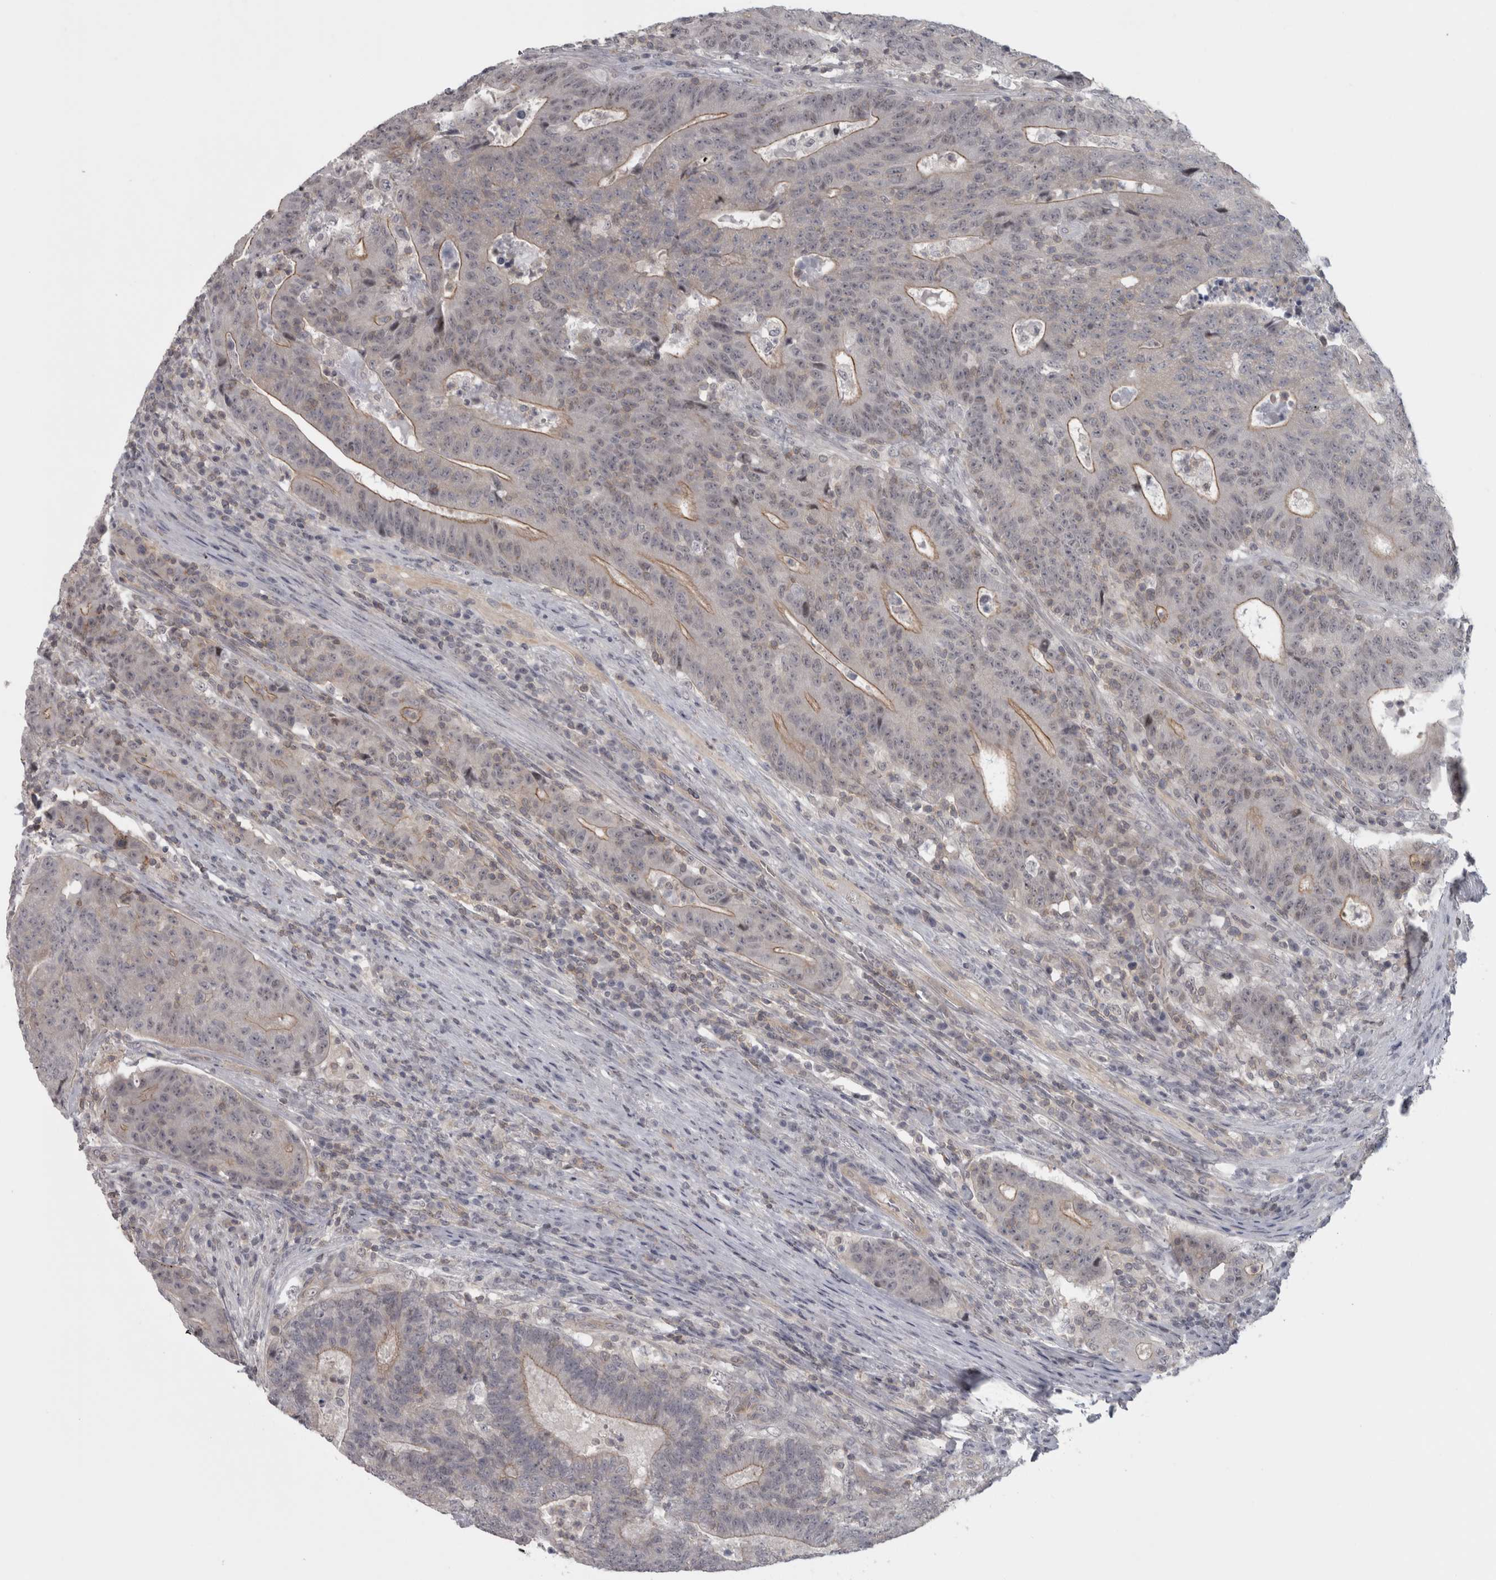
{"staining": {"intensity": "moderate", "quantity": "<25%", "location": "cytoplasmic/membranous"}, "tissue": "colorectal cancer", "cell_type": "Tumor cells", "image_type": "cancer", "snomed": [{"axis": "morphology", "description": "Normal tissue, NOS"}, {"axis": "morphology", "description": "Adenocarcinoma, NOS"}, {"axis": "topography", "description": "Colon"}], "caption": "Brown immunohistochemical staining in adenocarcinoma (colorectal) reveals moderate cytoplasmic/membranous positivity in about <25% of tumor cells. The protein of interest is stained brown, and the nuclei are stained in blue (DAB (3,3'-diaminobenzidine) IHC with brightfield microscopy, high magnification).", "gene": "PPP1R12B", "patient": {"sex": "female", "age": 75}}